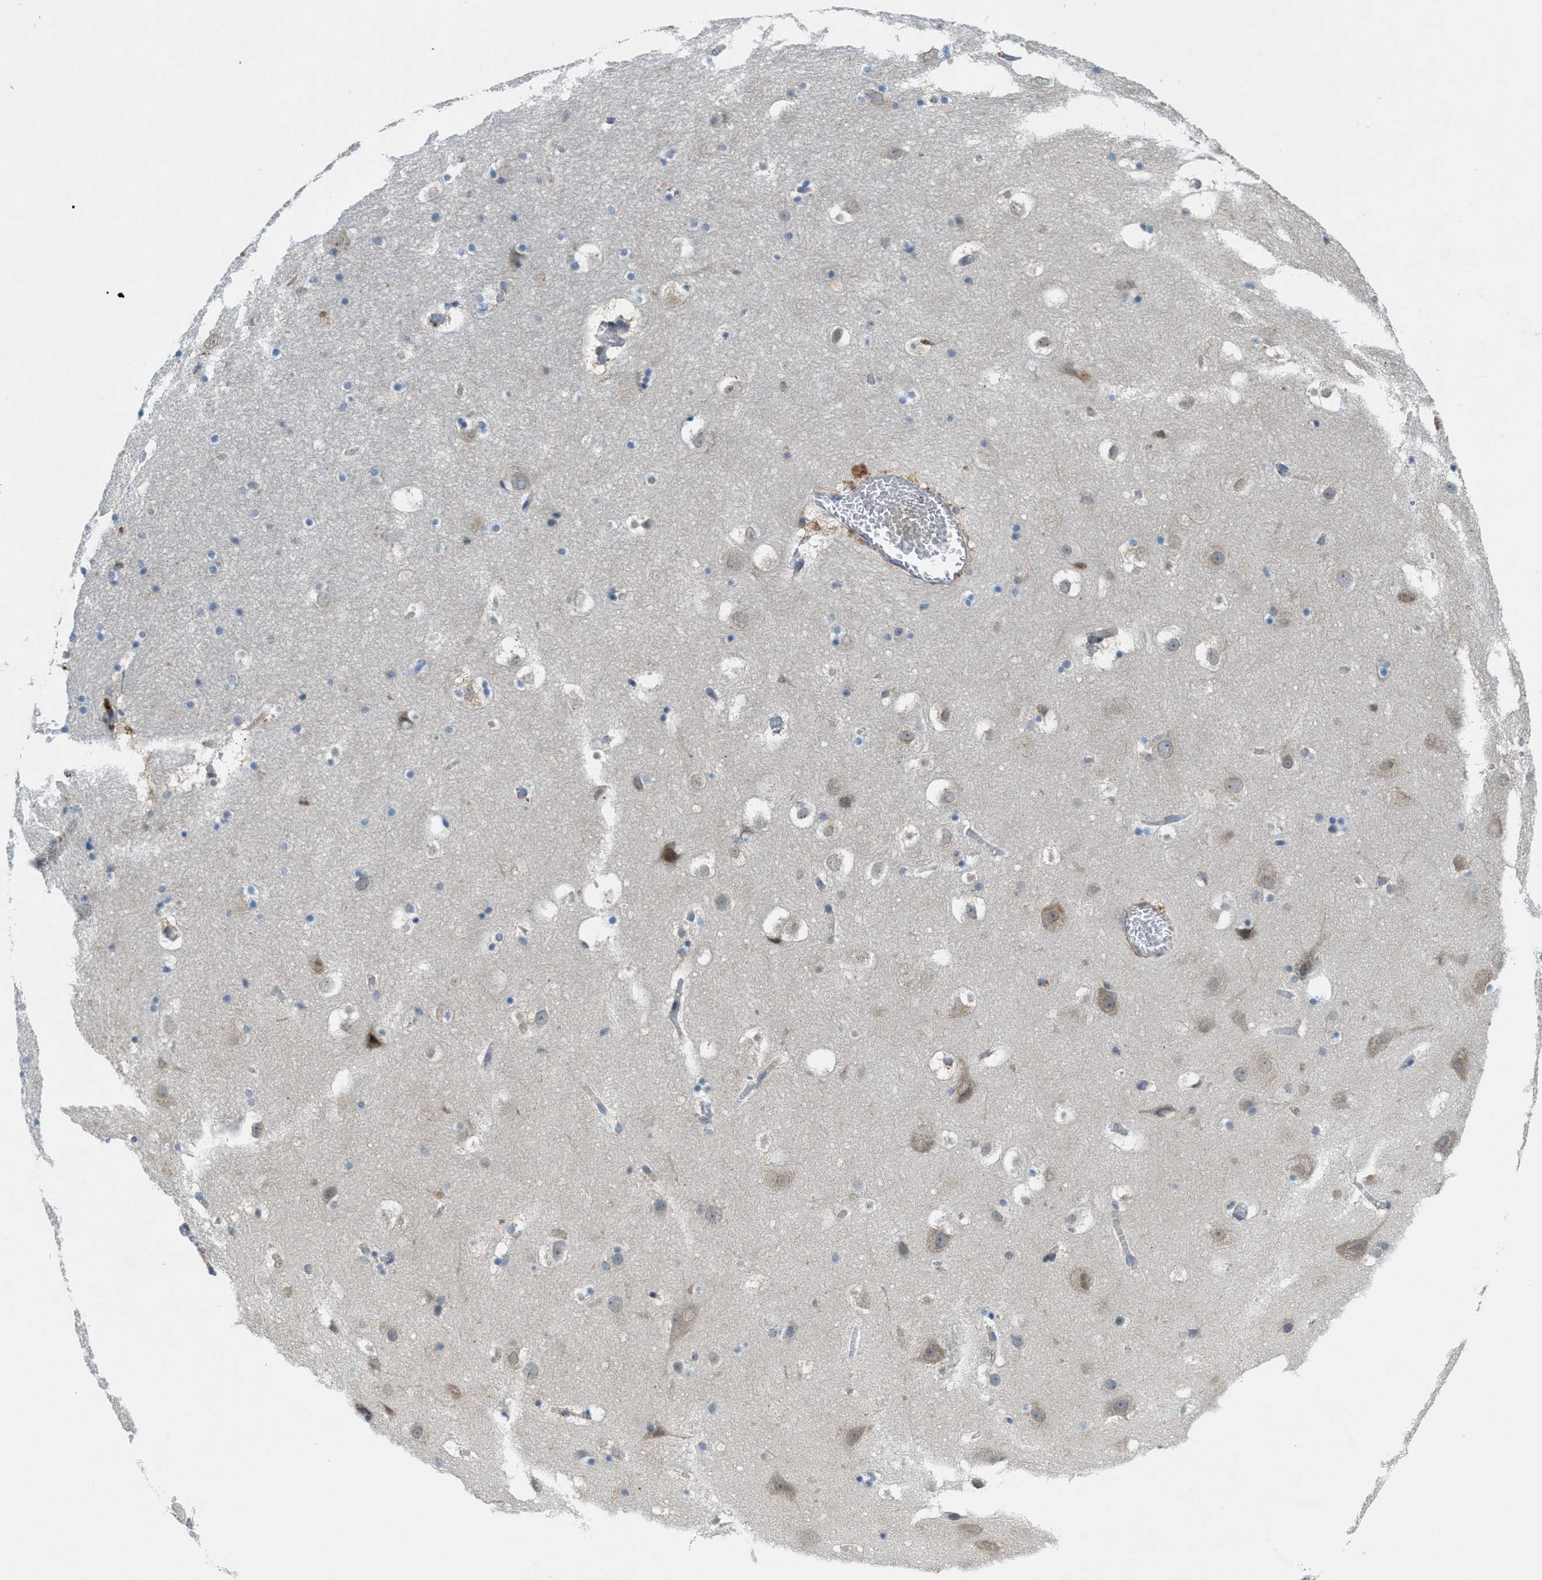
{"staining": {"intensity": "weak", "quantity": "<25%", "location": "cytoplasmic/membranous"}, "tissue": "hippocampus", "cell_type": "Glial cells", "image_type": "normal", "snomed": [{"axis": "morphology", "description": "Normal tissue, NOS"}, {"axis": "topography", "description": "Hippocampus"}], "caption": "Immunohistochemical staining of normal hippocampus shows no significant positivity in glial cells.", "gene": "SIGMAR1", "patient": {"sex": "male", "age": 45}}